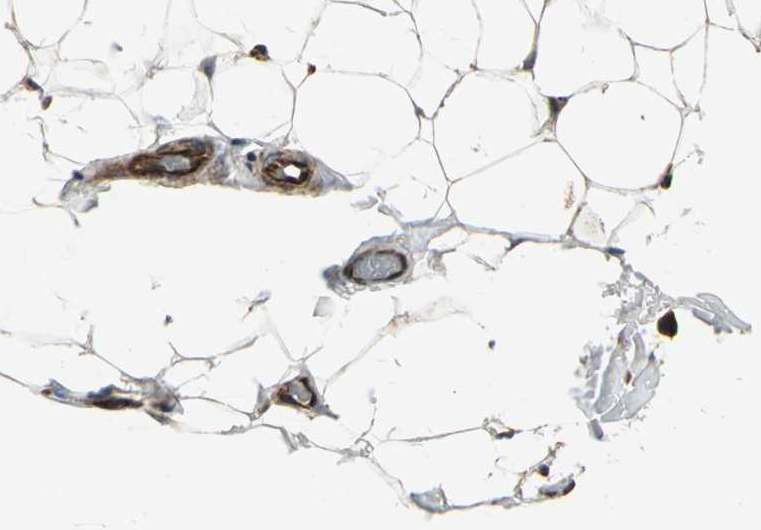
{"staining": {"intensity": "moderate", "quantity": ">75%", "location": "cytoplasmic/membranous"}, "tissue": "adipose tissue", "cell_type": "Adipocytes", "image_type": "normal", "snomed": [{"axis": "morphology", "description": "Normal tissue, NOS"}, {"axis": "topography", "description": "Soft tissue"}], "caption": "Adipocytes reveal moderate cytoplasmic/membranous positivity in about >75% of cells in normal adipose tissue.", "gene": "EXD2", "patient": {"sex": "male", "age": 26}}